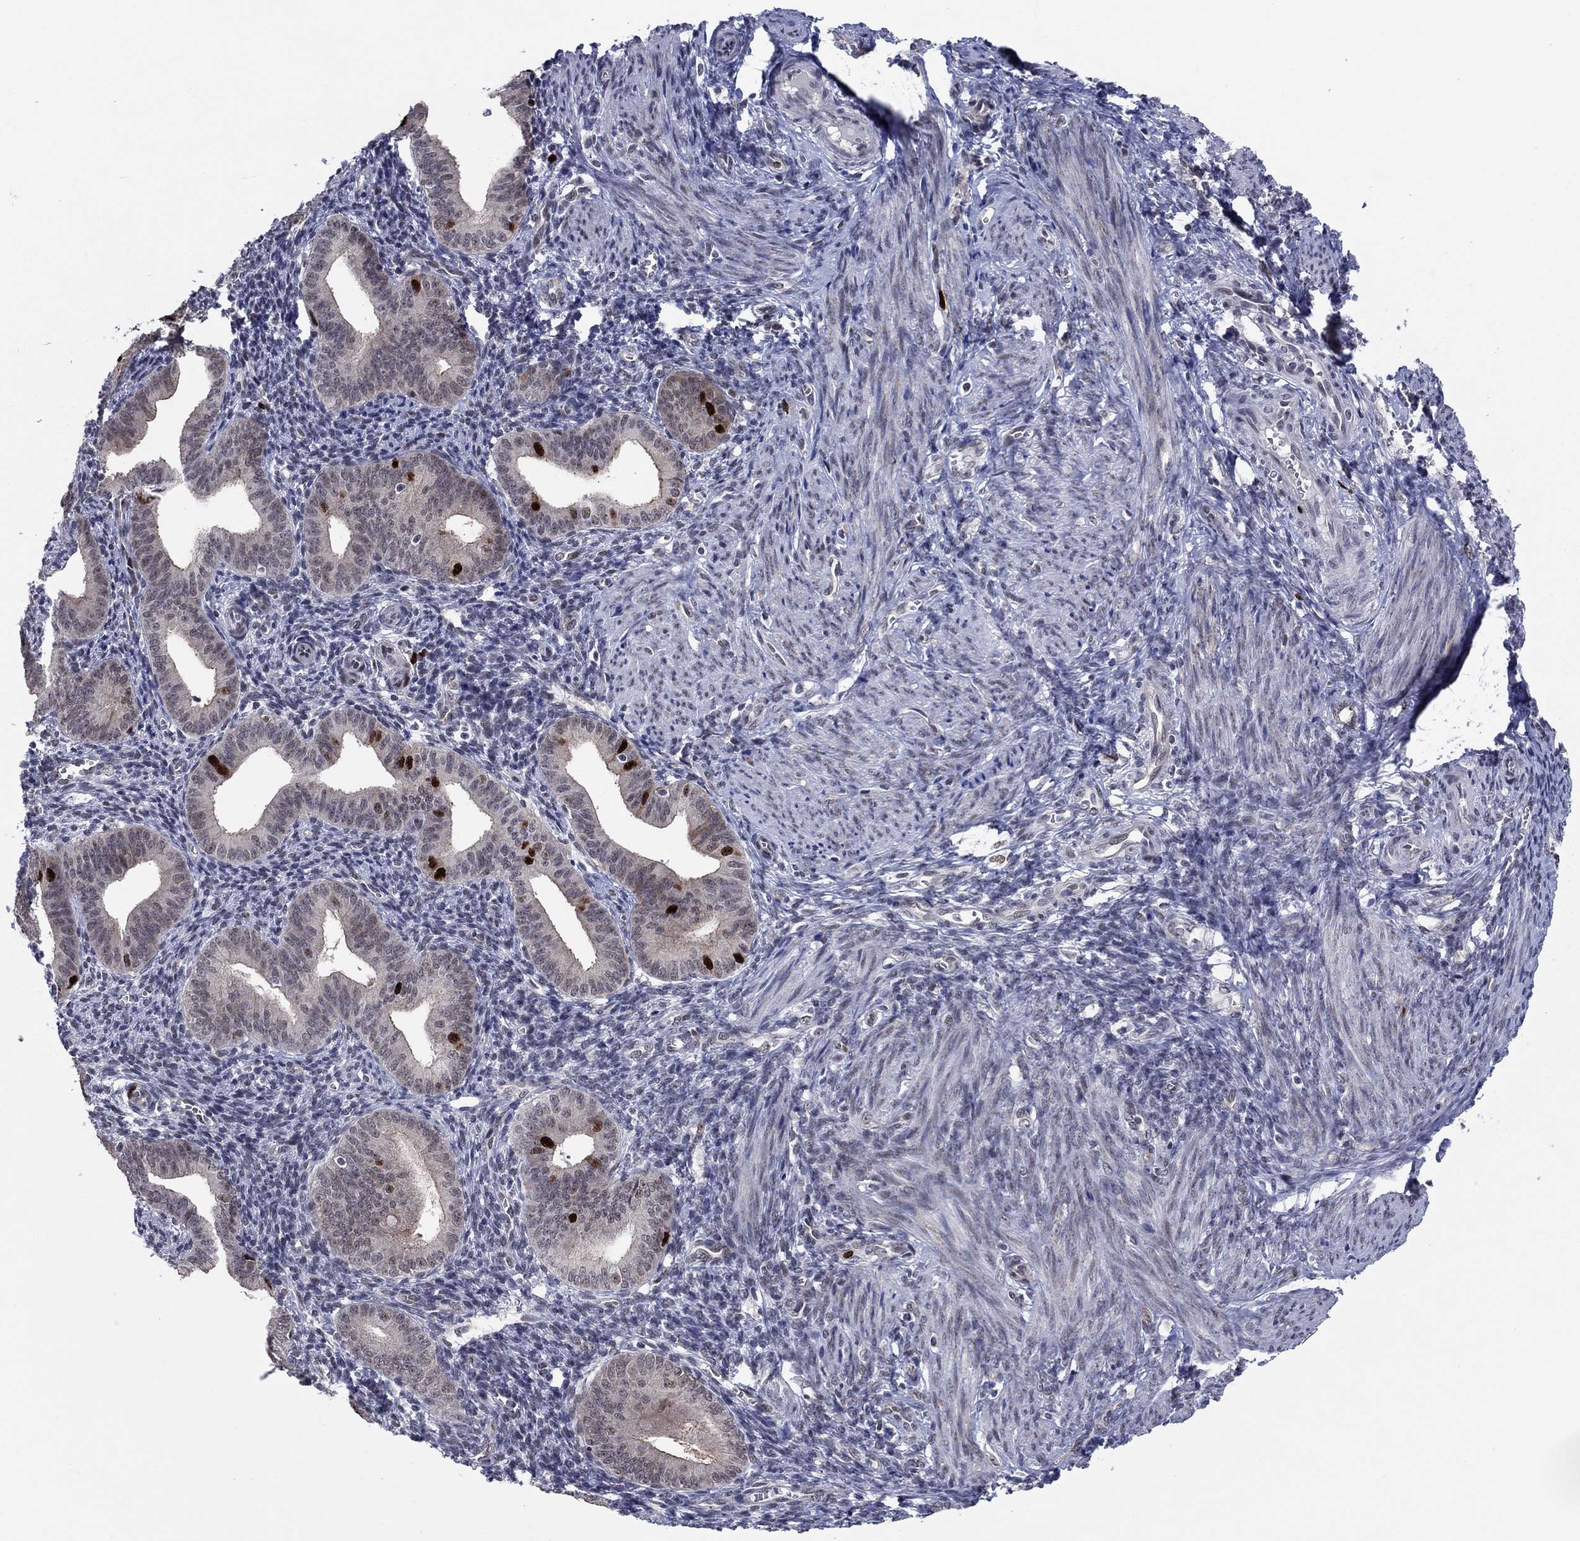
{"staining": {"intensity": "negative", "quantity": "none", "location": "none"}, "tissue": "endometrium", "cell_type": "Cells in endometrial stroma", "image_type": "normal", "snomed": [{"axis": "morphology", "description": "Normal tissue, NOS"}, {"axis": "topography", "description": "Endometrium"}], "caption": "The IHC photomicrograph has no significant positivity in cells in endometrial stroma of endometrium.", "gene": "CDCA5", "patient": {"sex": "female", "age": 42}}